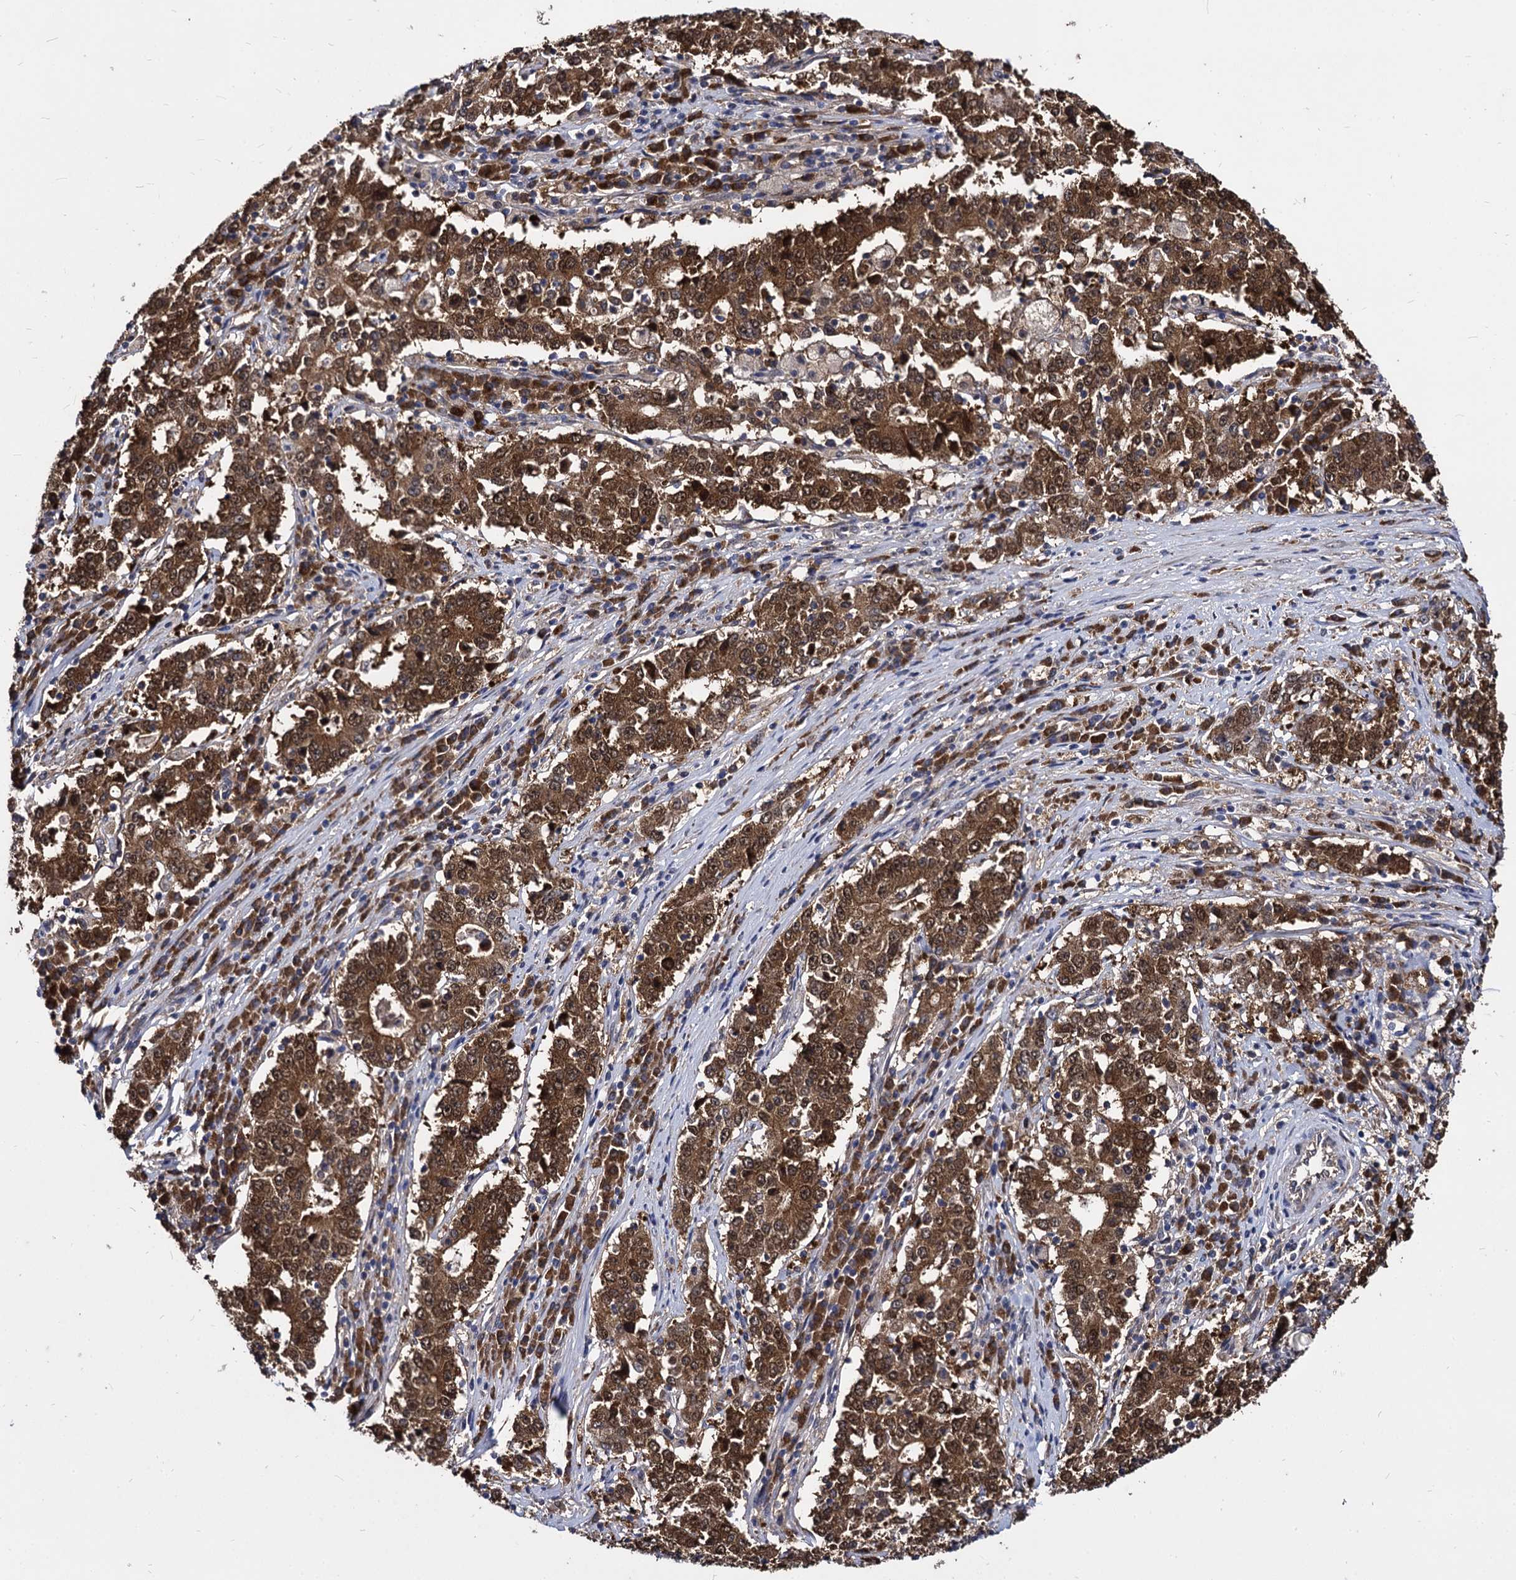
{"staining": {"intensity": "moderate", "quantity": ">75%", "location": "cytoplasmic/membranous,nuclear"}, "tissue": "stomach cancer", "cell_type": "Tumor cells", "image_type": "cancer", "snomed": [{"axis": "morphology", "description": "Adenocarcinoma, NOS"}, {"axis": "topography", "description": "Stomach"}], "caption": "Protein staining exhibits moderate cytoplasmic/membranous and nuclear expression in about >75% of tumor cells in stomach cancer (adenocarcinoma).", "gene": "NME1", "patient": {"sex": "male", "age": 59}}